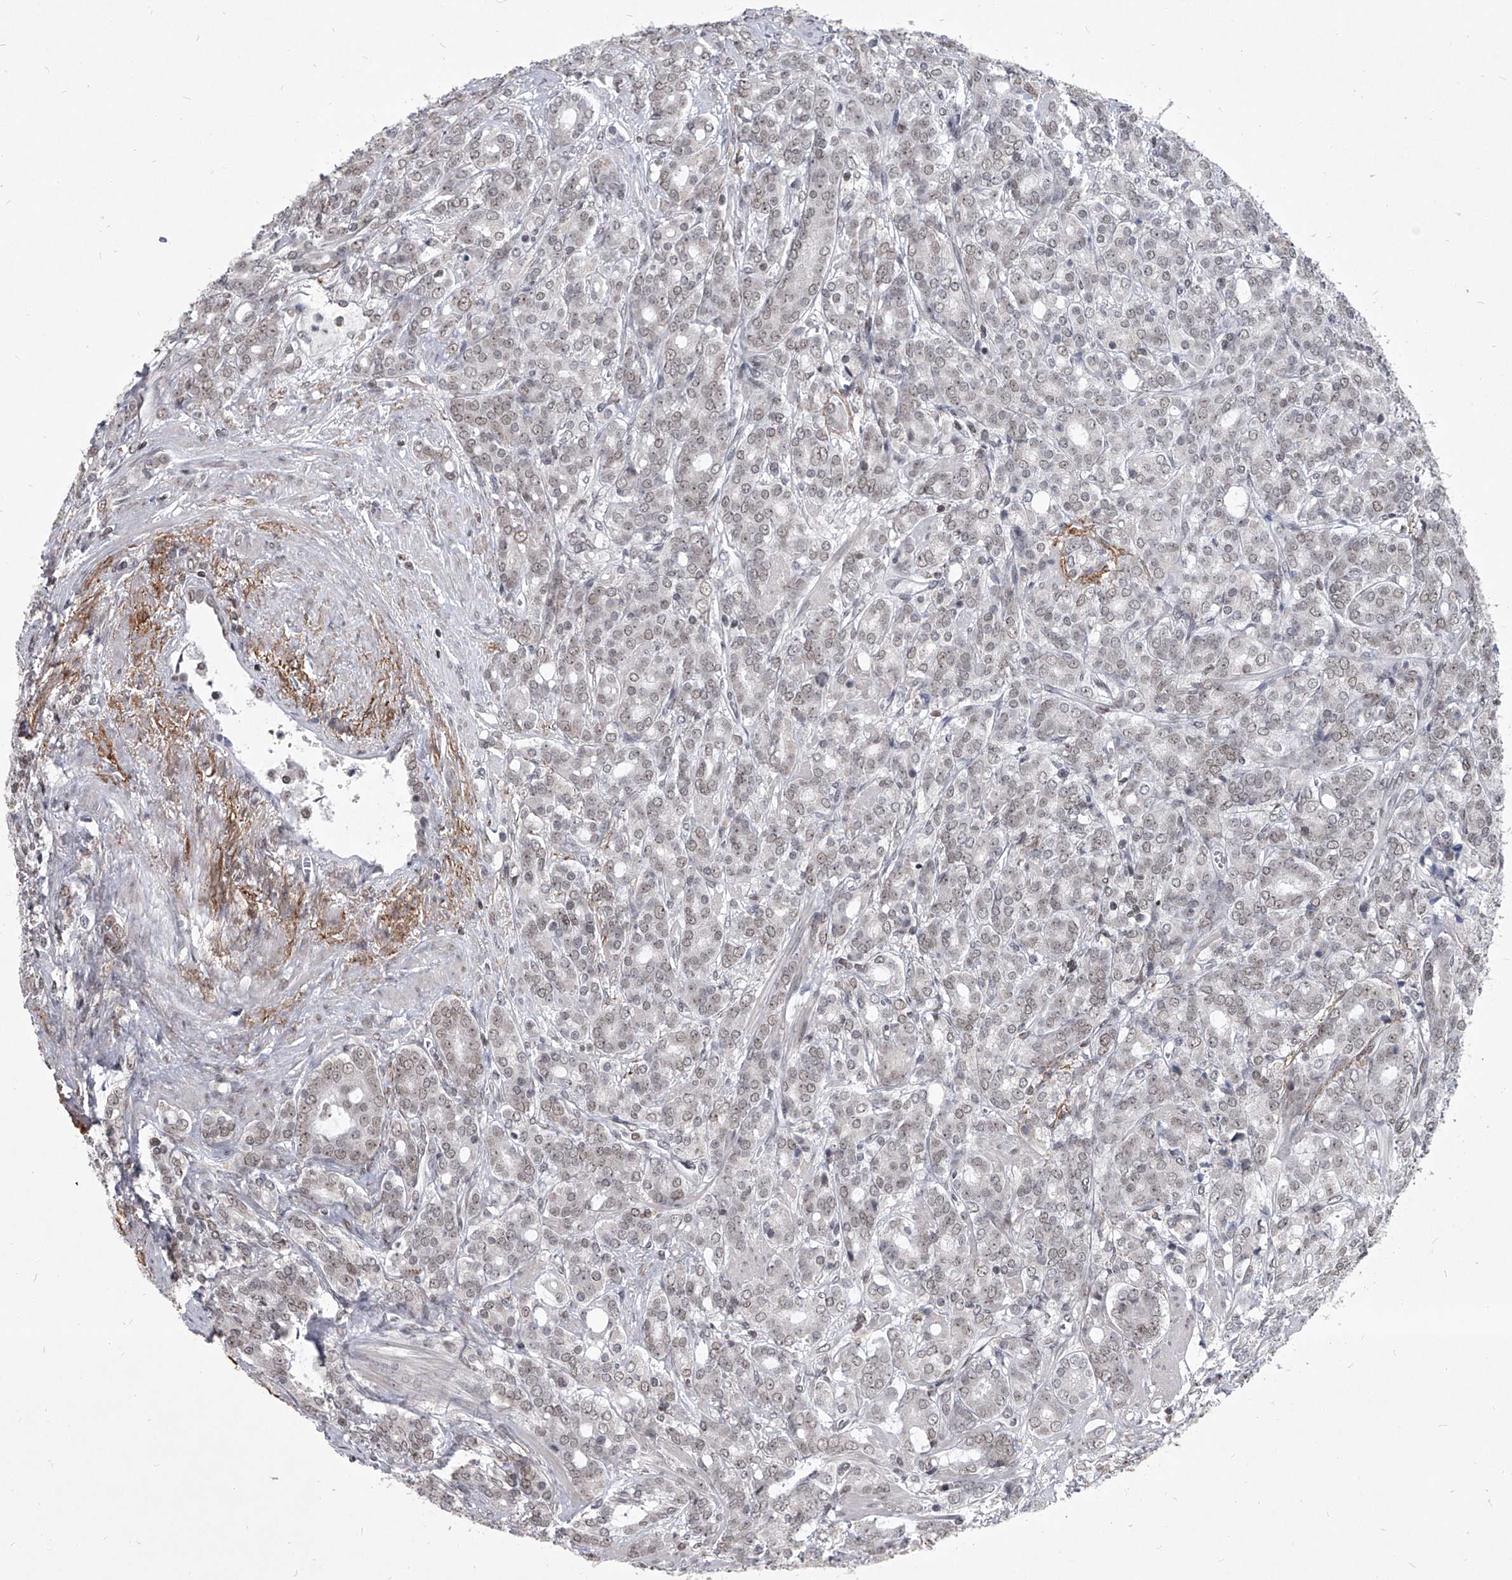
{"staining": {"intensity": "weak", "quantity": "25%-75%", "location": "nuclear"}, "tissue": "prostate cancer", "cell_type": "Tumor cells", "image_type": "cancer", "snomed": [{"axis": "morphology", "description": "Adenocarcinoma, High grade"}, {"axis": "topography", "description": "Prostate"}], "caption": "Protein analysis of prostate cancer tissue shows weak nuclear staining in about 25%-75% of tumor cells.", "gene": "PPIL4", "patient": {"sex": "male", "age": 62}}